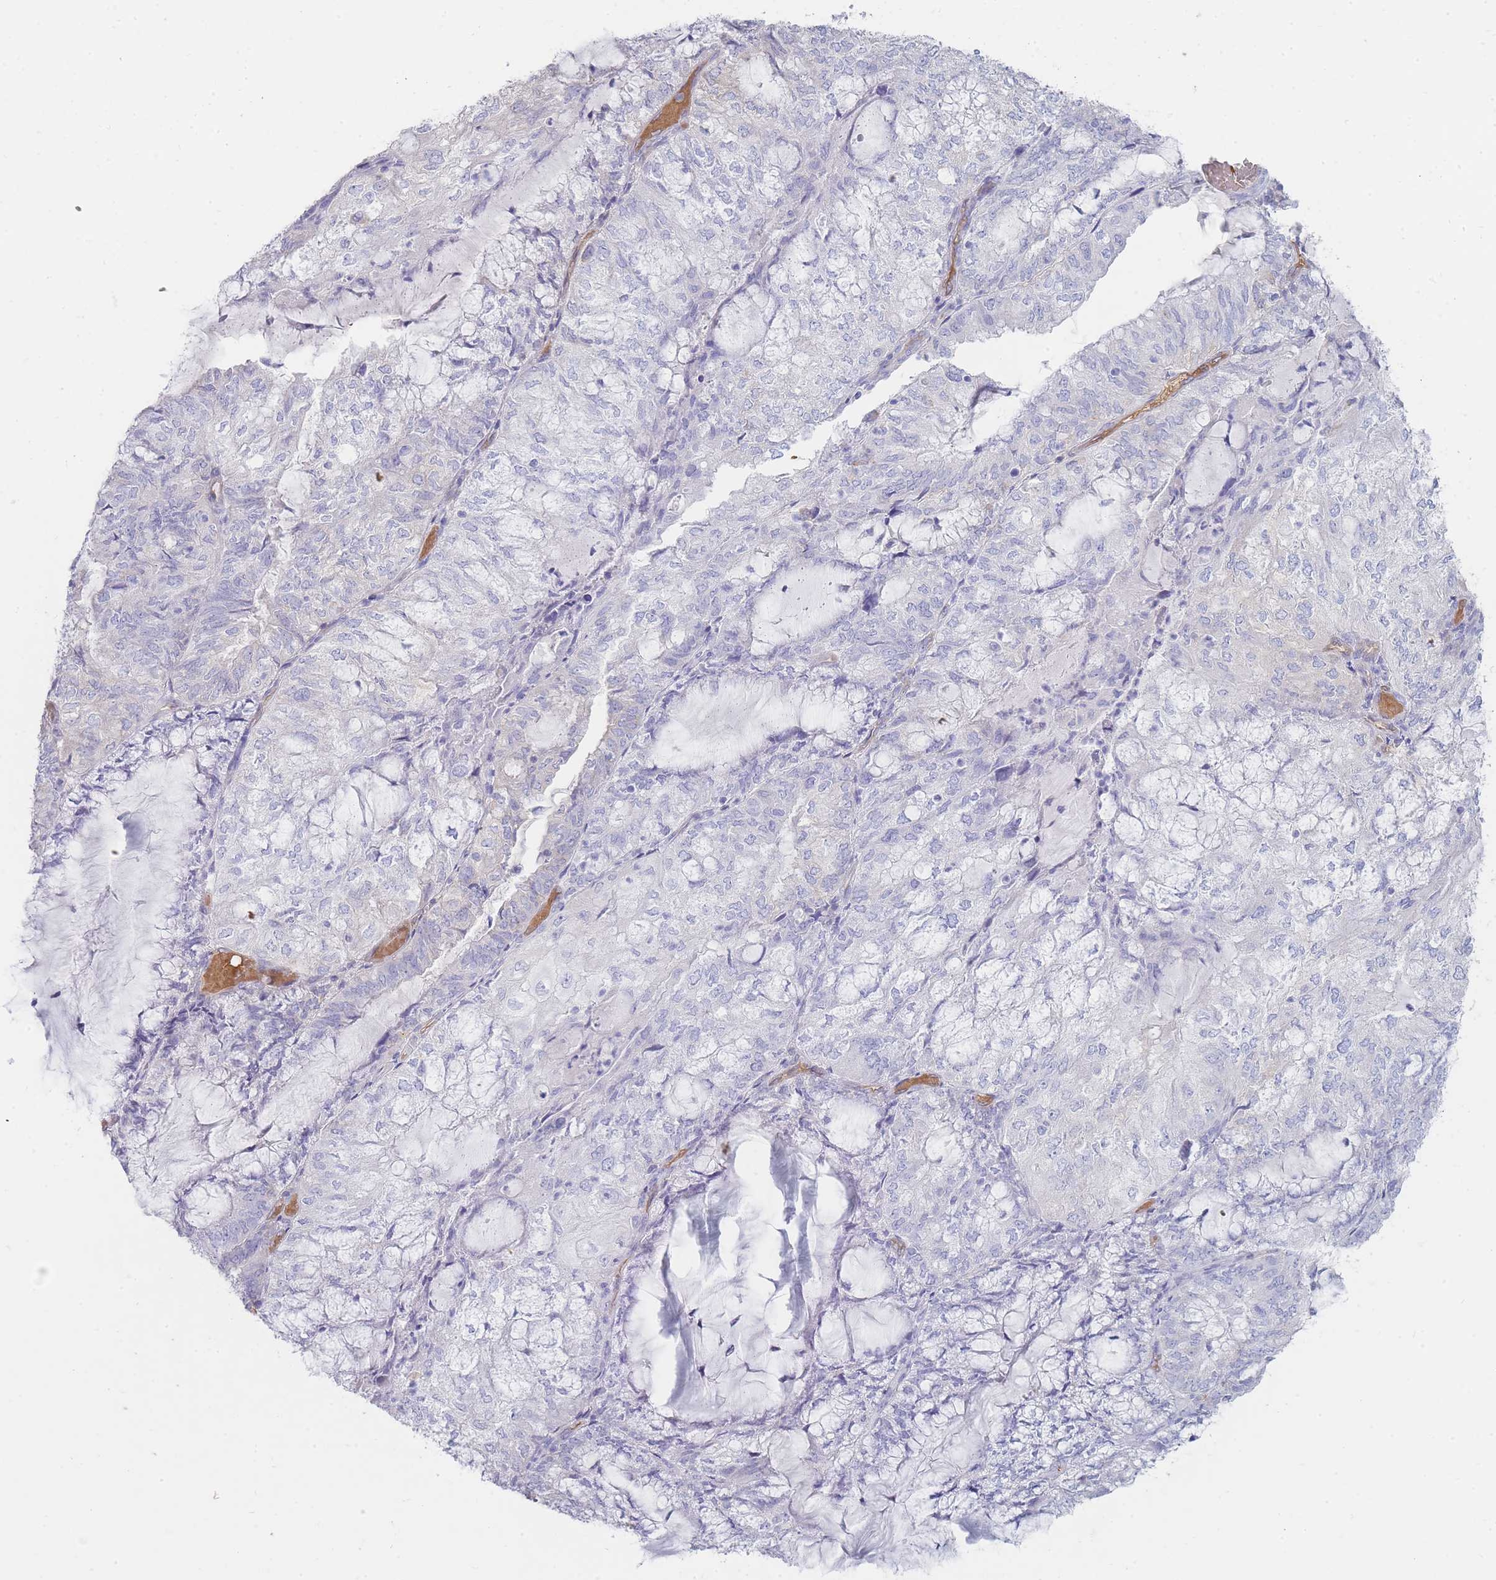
{"staining": {"intensity": "negative", "quantity": "none", "location": "none"}, "tissue": "endometrial cancer", "cell_type": "Tumor cells", "image_type": "cancer", "snomed": [{"axis": "morphology", "description": "Adenocarcinoma, NOS"}, {"axis": "topography", "description": "Endometrium"}], "caption": "Tumor cells are negative for protein expression in human endometrial adenocarcinoma.", "gene": "HBG2", "patient": {"sex": "female", "age": 81}}